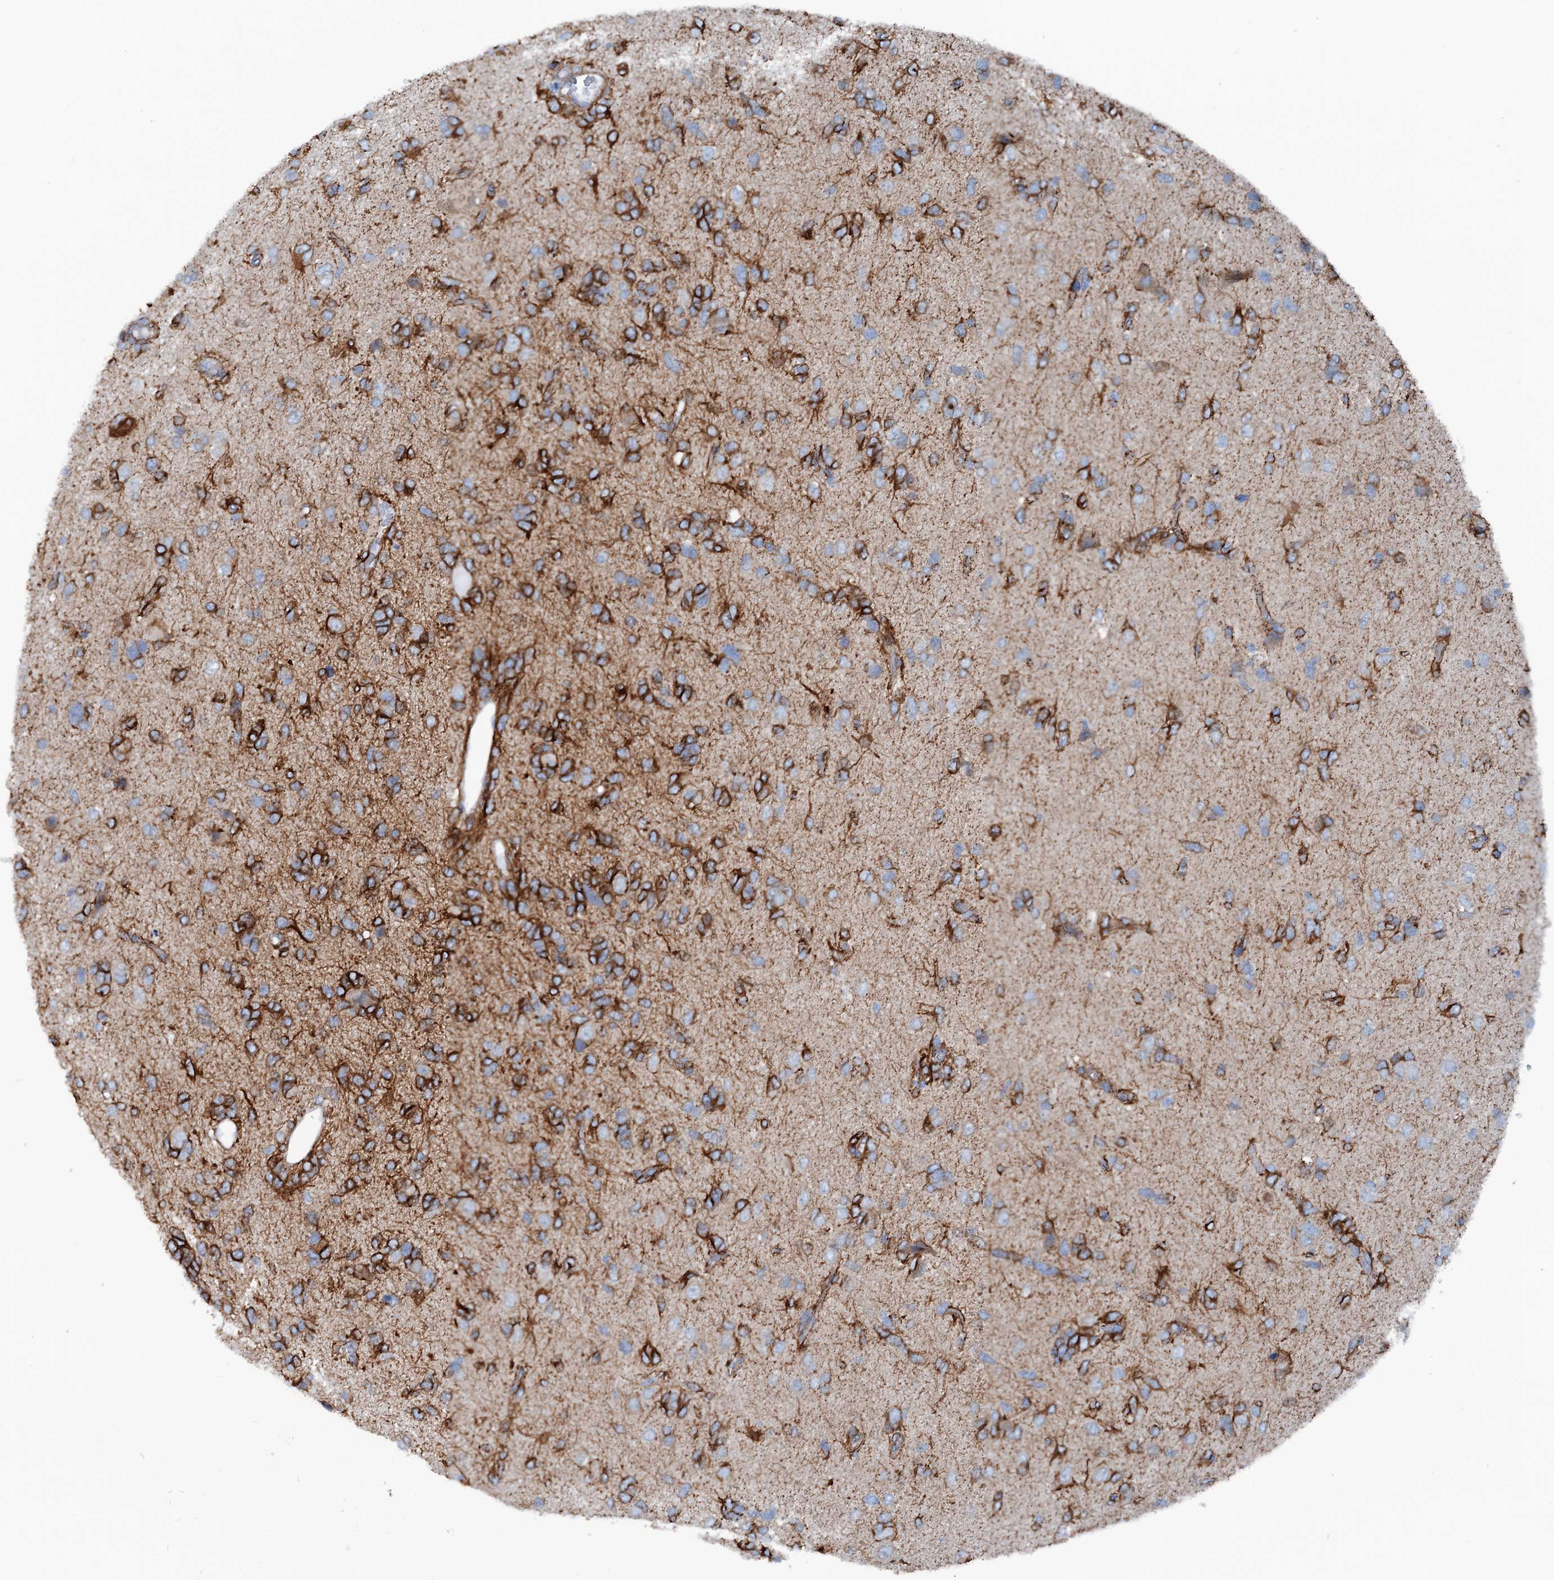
{"staining": {"intensity": "moderate", "quantity": "25%-75%", "location": "cytoplasmic/membranous"}, "tissue": "glioma", "cell_type": "Tumor cells", "image_type": "cancer", "snomed": [{"axis": "morphology", "description": "Glioma, malignant, High grade"}, {"axis": "topography", "description": "Brain"}], "caption": "Immunohistochemistry (IHC) micrograph of neoplastic tissue: human malignant glioma (high-grade) stained using immunohistochemistry displays medium levels of moderate protein expression localized specifically in the cytoplasmic/membranous of tumor cells, appearing as a cytoplasmic/membranous brown color.", "gene": "CALCOCO1", "patient": {"sex": "female", "age": 59}}